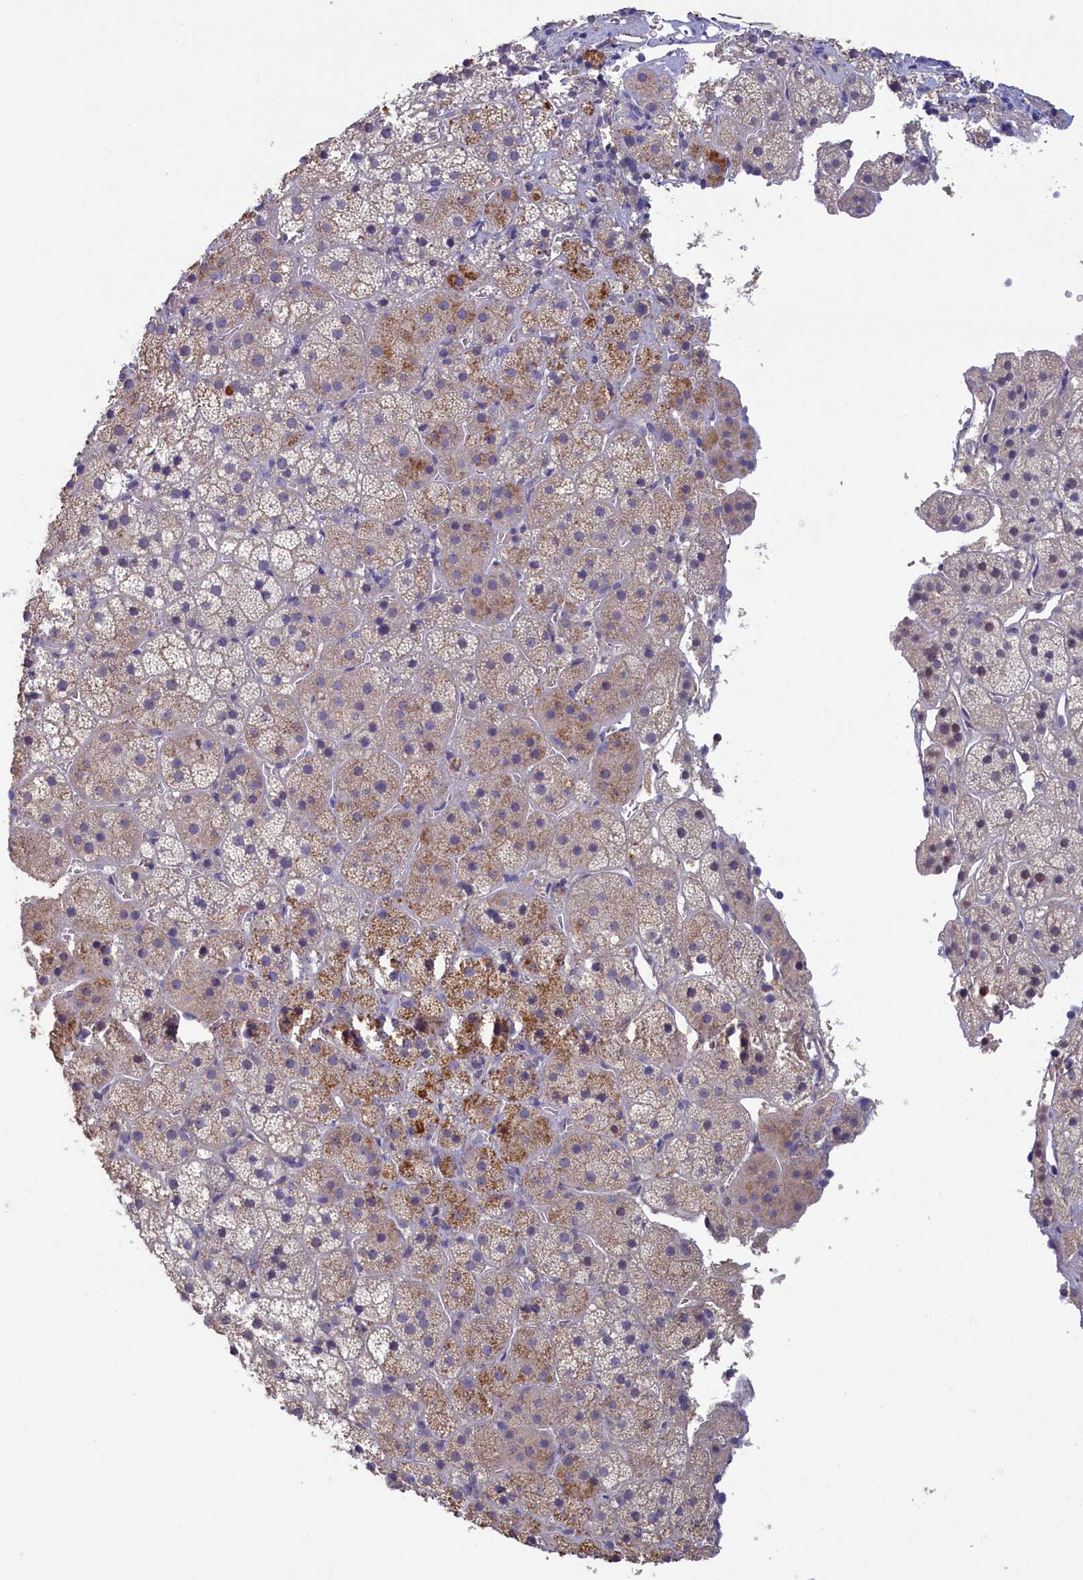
{"staining": {"intensity": "moderate", "quantity": "<25%", "location": "cytoplasmic/membranous"}, "tissue": "adrenal gland", "cell_type": "Glandular cells", "image_type": "normal", "snomed": [{"axis": "morphology", "description": "Normal tissue, NOS"}, {"axis": "topography", "description": "Adrenal gland"}], "caption": "Protein expression analysis of normal adrenal gland reveals moderate cytoplasmic/membranous expression in about <25% of glandular cells. The staining is performed using DAB brown chromogen to label protein expression. The nuclei are counter-stained blue using hematoxylin.", "gene": "ATF7IP2", "patient": {"sex": "female", "age": 44}}